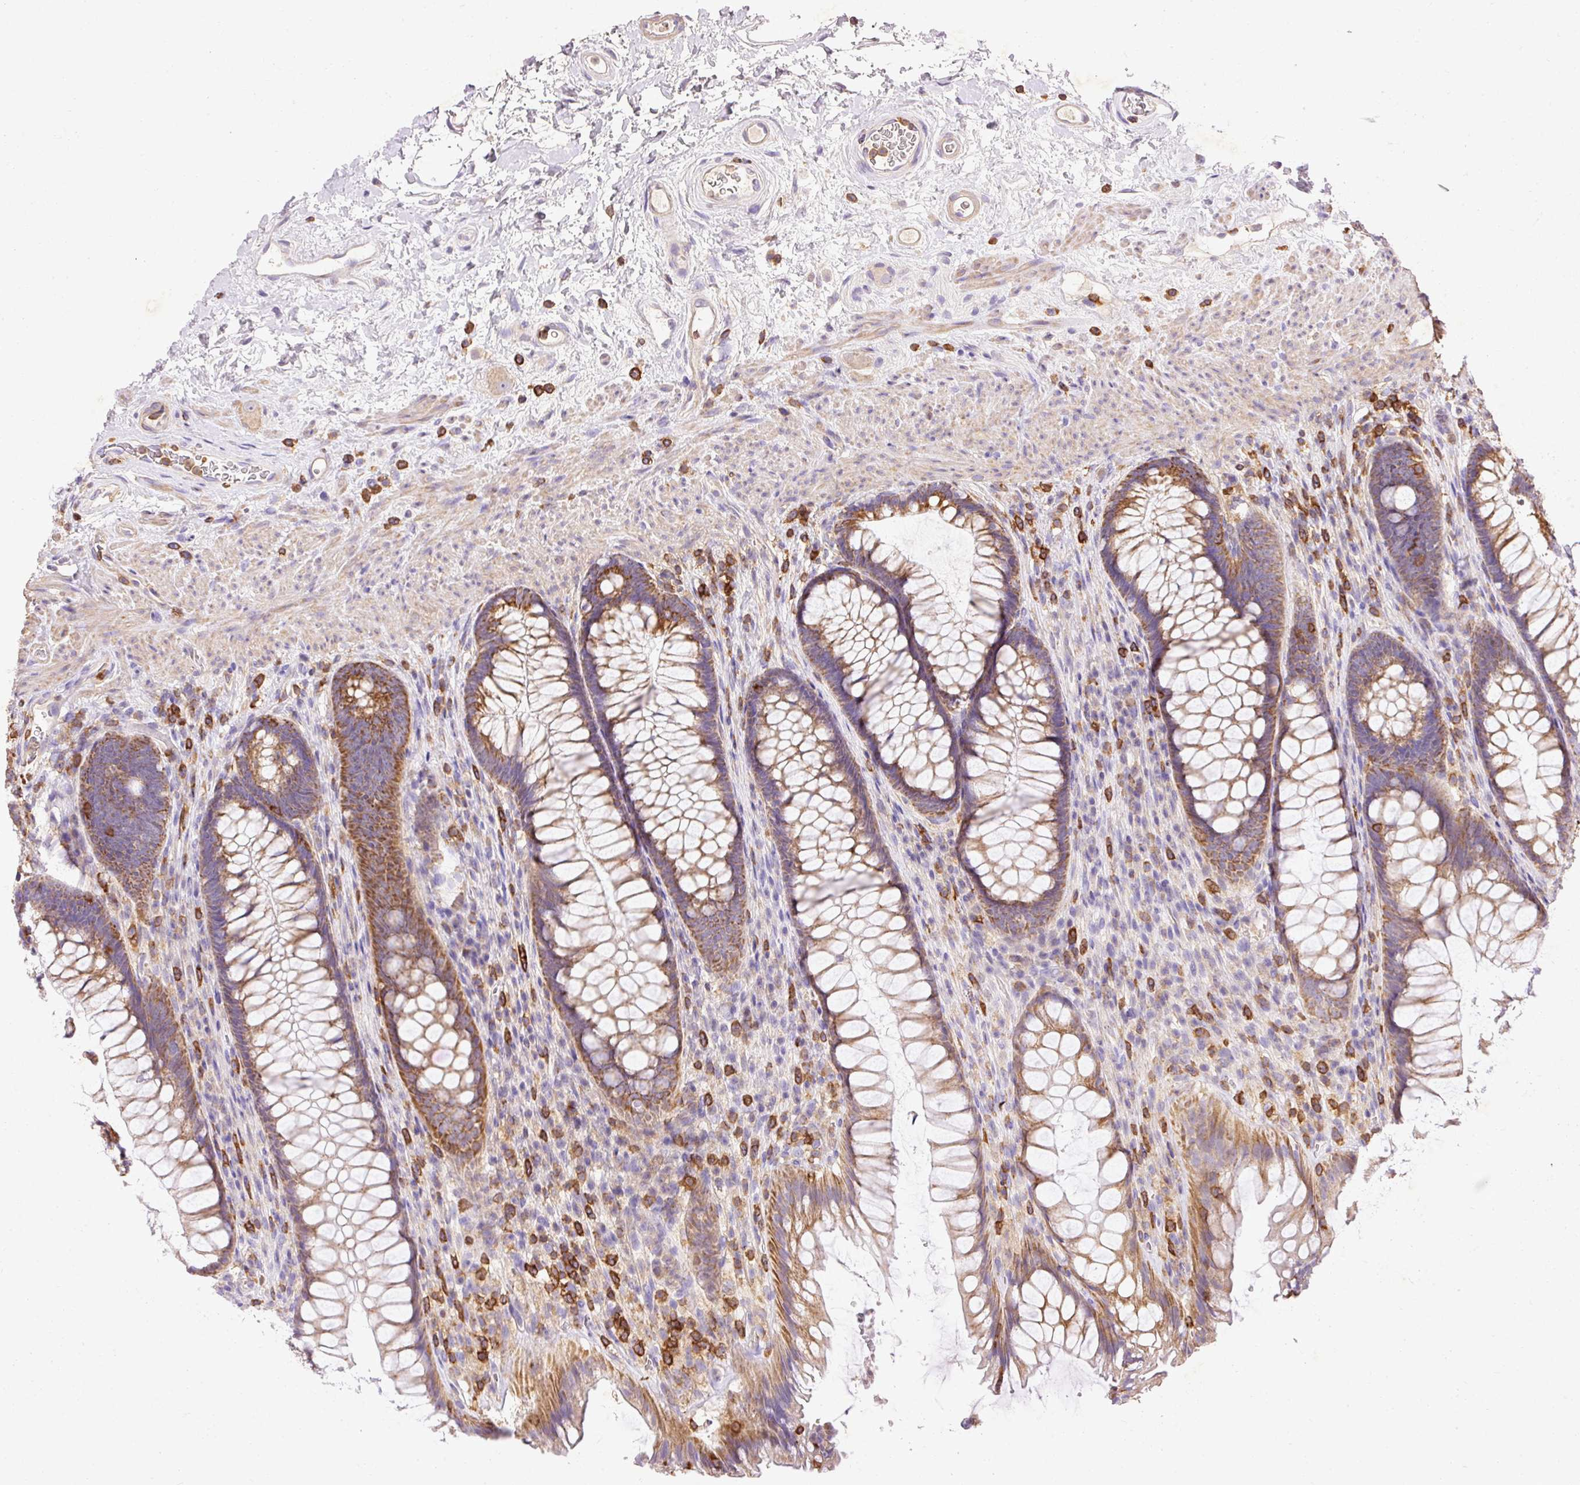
{"staining": {"intensity": "moderate", "quantity": ">75%", "location": "cytoplasmic/membranous"}, "tissue": "rectum", "cell_type": "Glandular cells", "image_type": "normal", "snomed": [{"axis": "morphology", "description": "Normal tissue, NOS"}, {"axis": "topography", "description": "Rectum"}], "caption": "This histopathology image reveals benign rectum stained with immunohistochemistry (IHC) to label a protein in brown. The cytoplasmic/membranous of glandular cells show moderate positivity for the protein. Nuclei are counter-stained blue.", "gene": "IMMT", "patient": {"sex": "male", "age": 53}}